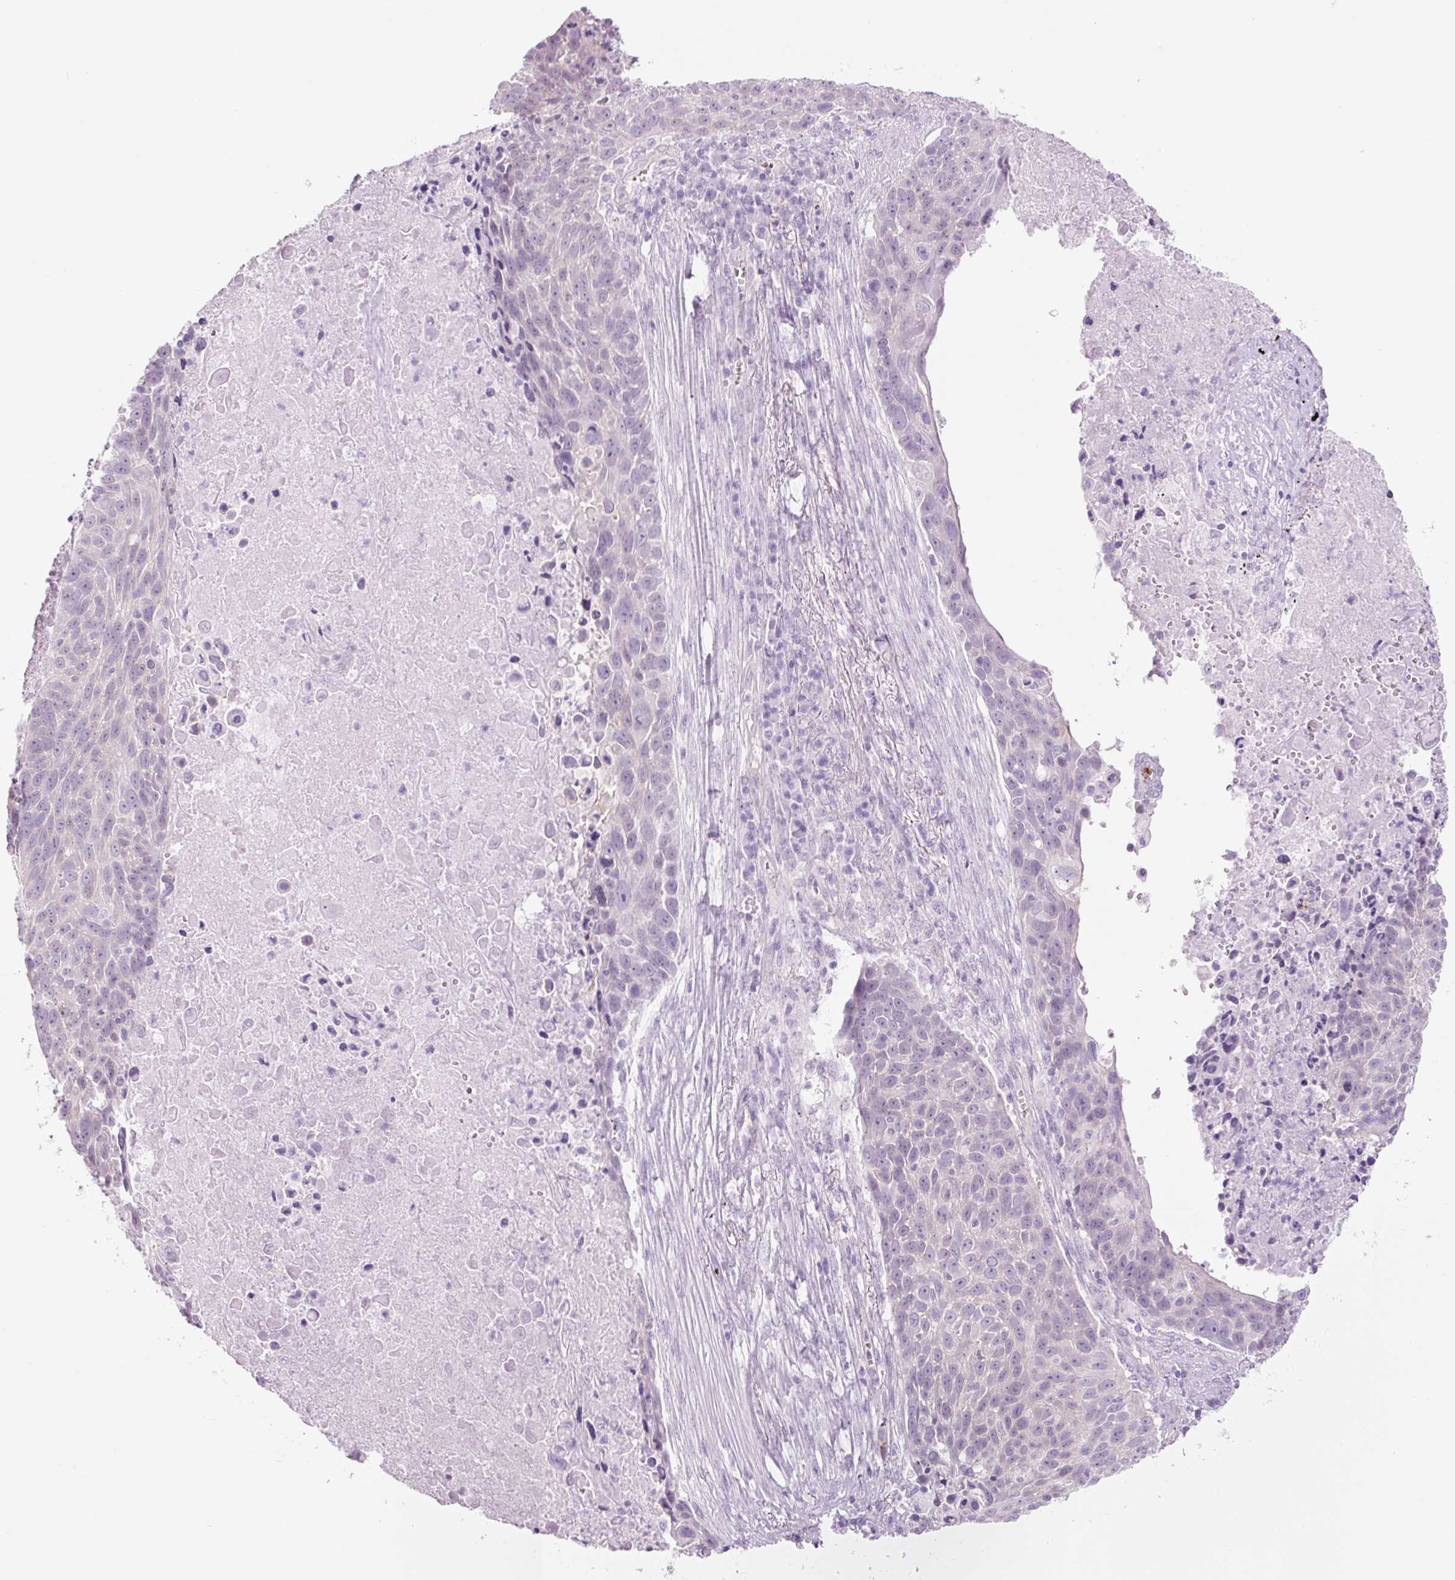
{"staining": {"intensity": "negative", "quantity": "none", "location": "none"}, "tissue": "lung cancer", "cell_type": "Tumor cells", "image_type": "cancer", "snomed": [{"axis": "morphology", "description": "Squamous cell carcinoma, NOS"}, {"axis": "topography", "description": "Lung"}], "caption": "Tumor cells show no significant protein positivity in lung cancer.", "gene": "HSPA4L", "patient": {"sex": "male", "age": 78}}